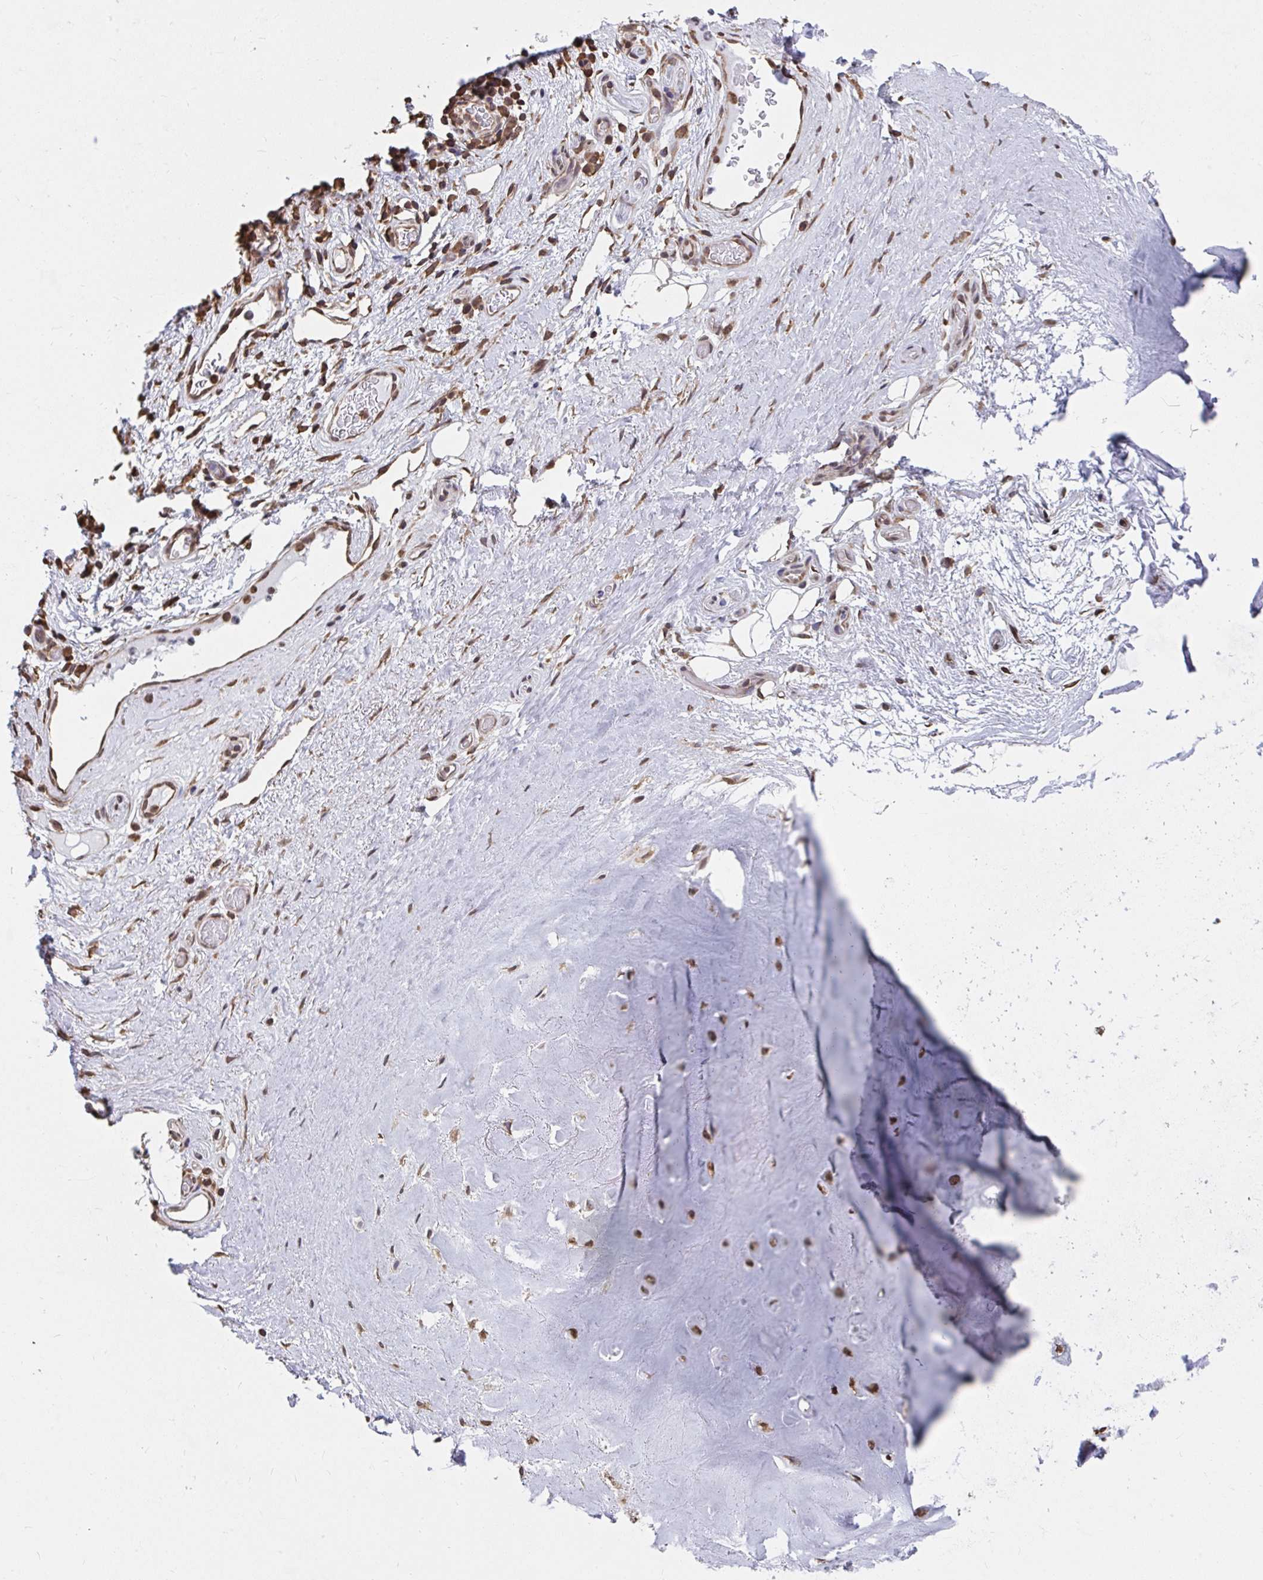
{"staining": {"intensity": "weak", "quantity": "<25%", "location": "cytoplasmic/membranous,nuclear"}, "tissue": "adipose tissue", "cell_type": "Adipocytes", "image_type": "normal", "snomed": [{"axis": "morphology", "description": "Normal tissue, NOS"}, {"axis": "topography", "description": "Lymph node"}, {"axis": "topography", "description": "Cartilage tissue"}, {"axis": "topography", "description": "Nasopharynx"}], "caption": "Immunohistochemistry (IHC) photomicrograph of normal adipose tissue stained for a protein (brown), which demonstrates no expression in adipocytes. (Stains: DAB (3,3'-diaminobenzidine) IHC with hematoxylin counter stain, Microscopy: brightfield microscopy at high magnification).", "gene": "SYNCRIP", "patient": {"sex": "male", "age": 63}}